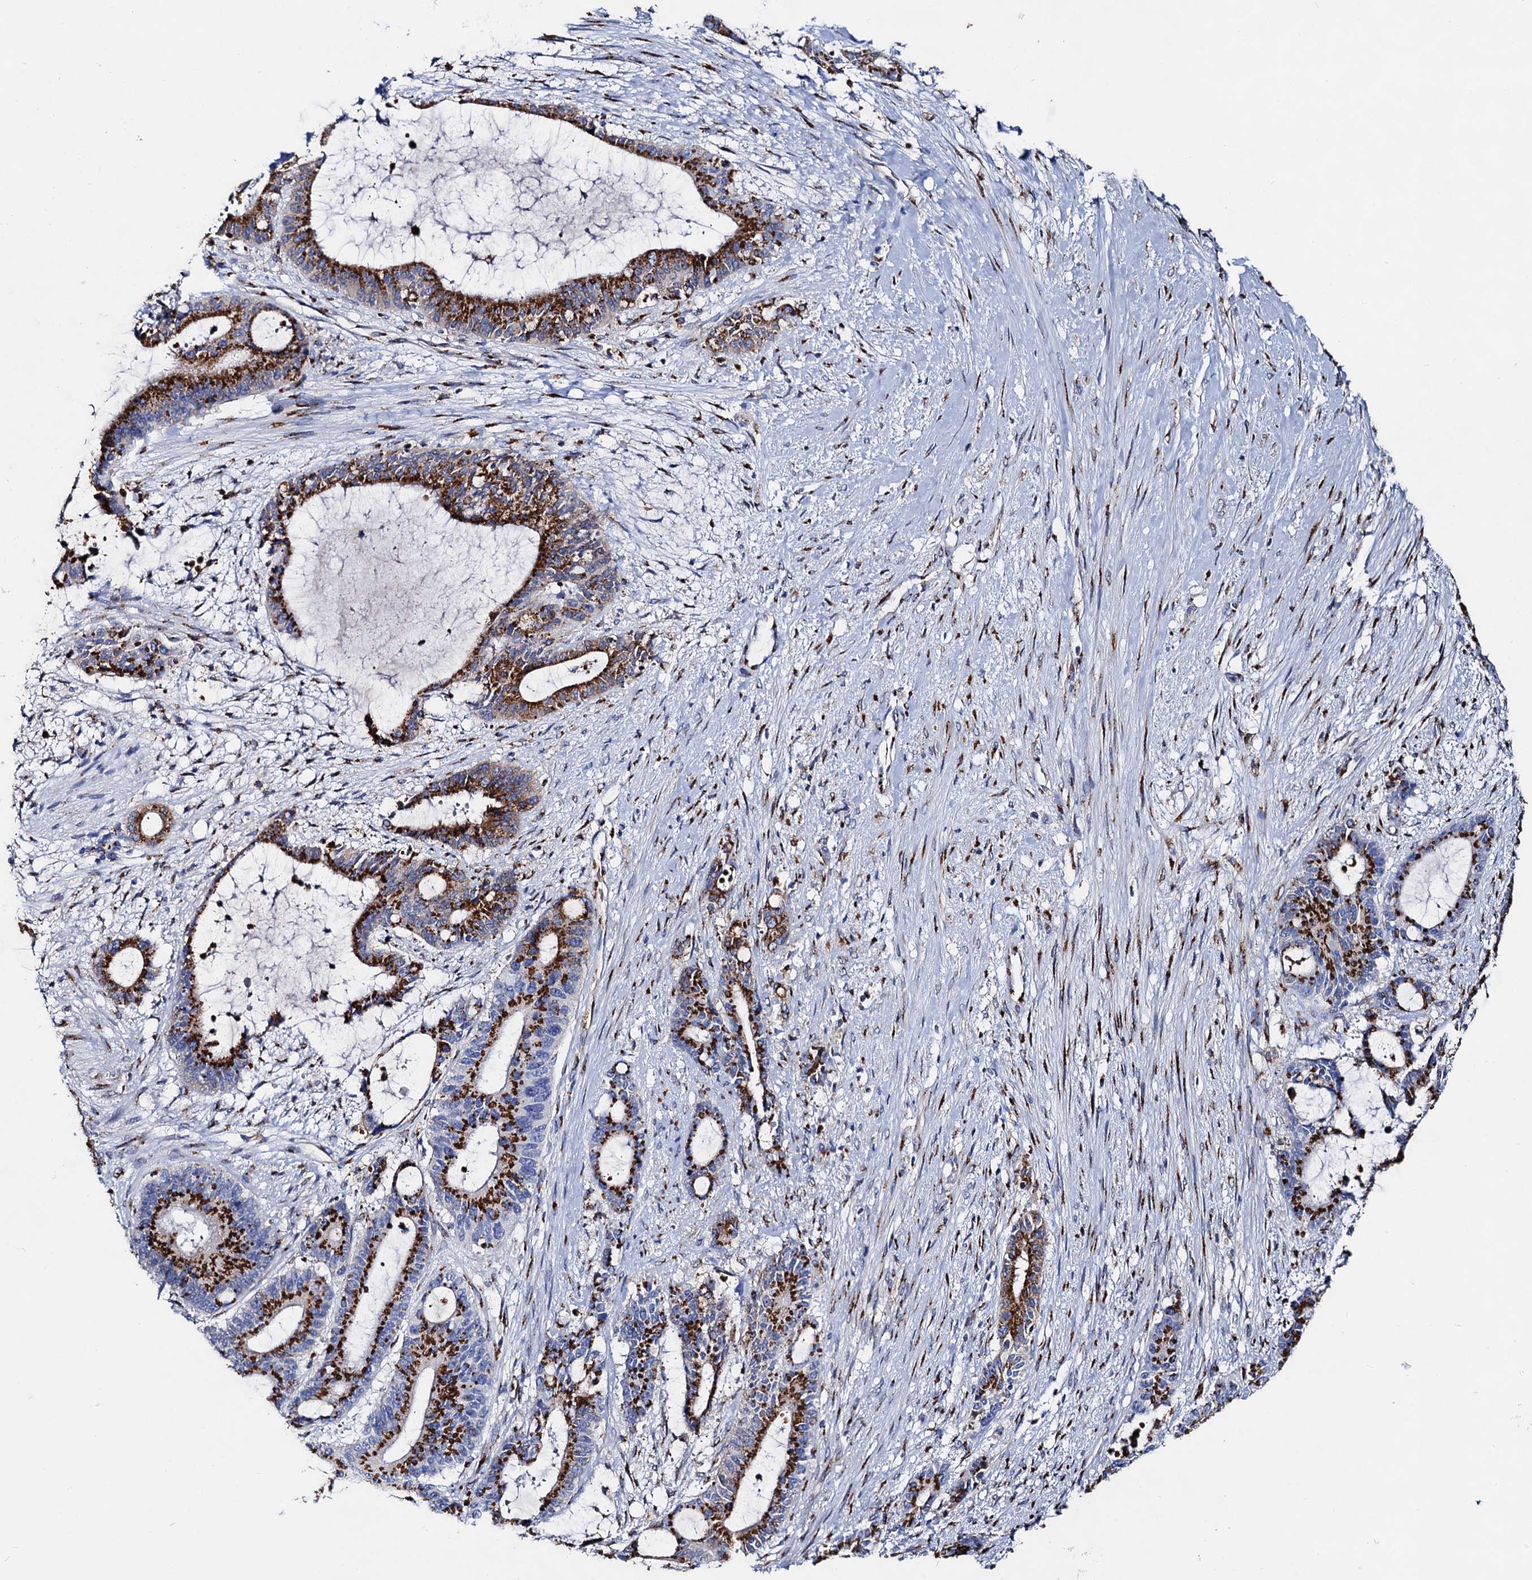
{"staining": {"intensity": "strong", "quantity": ">75%", "location": "cytoplasmic/membranous"}, "tissue": "liver cancer", "cell_type": "Tumor cells", "image_type": "cancer", "snomed": [{"axis": "morphology", "description": "Normal tissue, NOS"}, {"axis": "morphology", "description": "Cholangiocarcinoma"}, {"axis": "topography", "description": "Liver"}, {"axis": "topography", "description": "Peripheral nerve tissue"}], "caption": "Immunohistochemical staining of liver cancer (cholangiocarcinoma) shows strong cytoplasmic/membranous protein expression in approximately >75% of tumor cells. The staining was performed using DAB (3,3'-diaminobenzidine), with brown indicating positive protein expression. Nuclei are stained blue with hematoxylin.", "gene": "TM9SF3", "patient": {"sex": "female", "age": 73}}